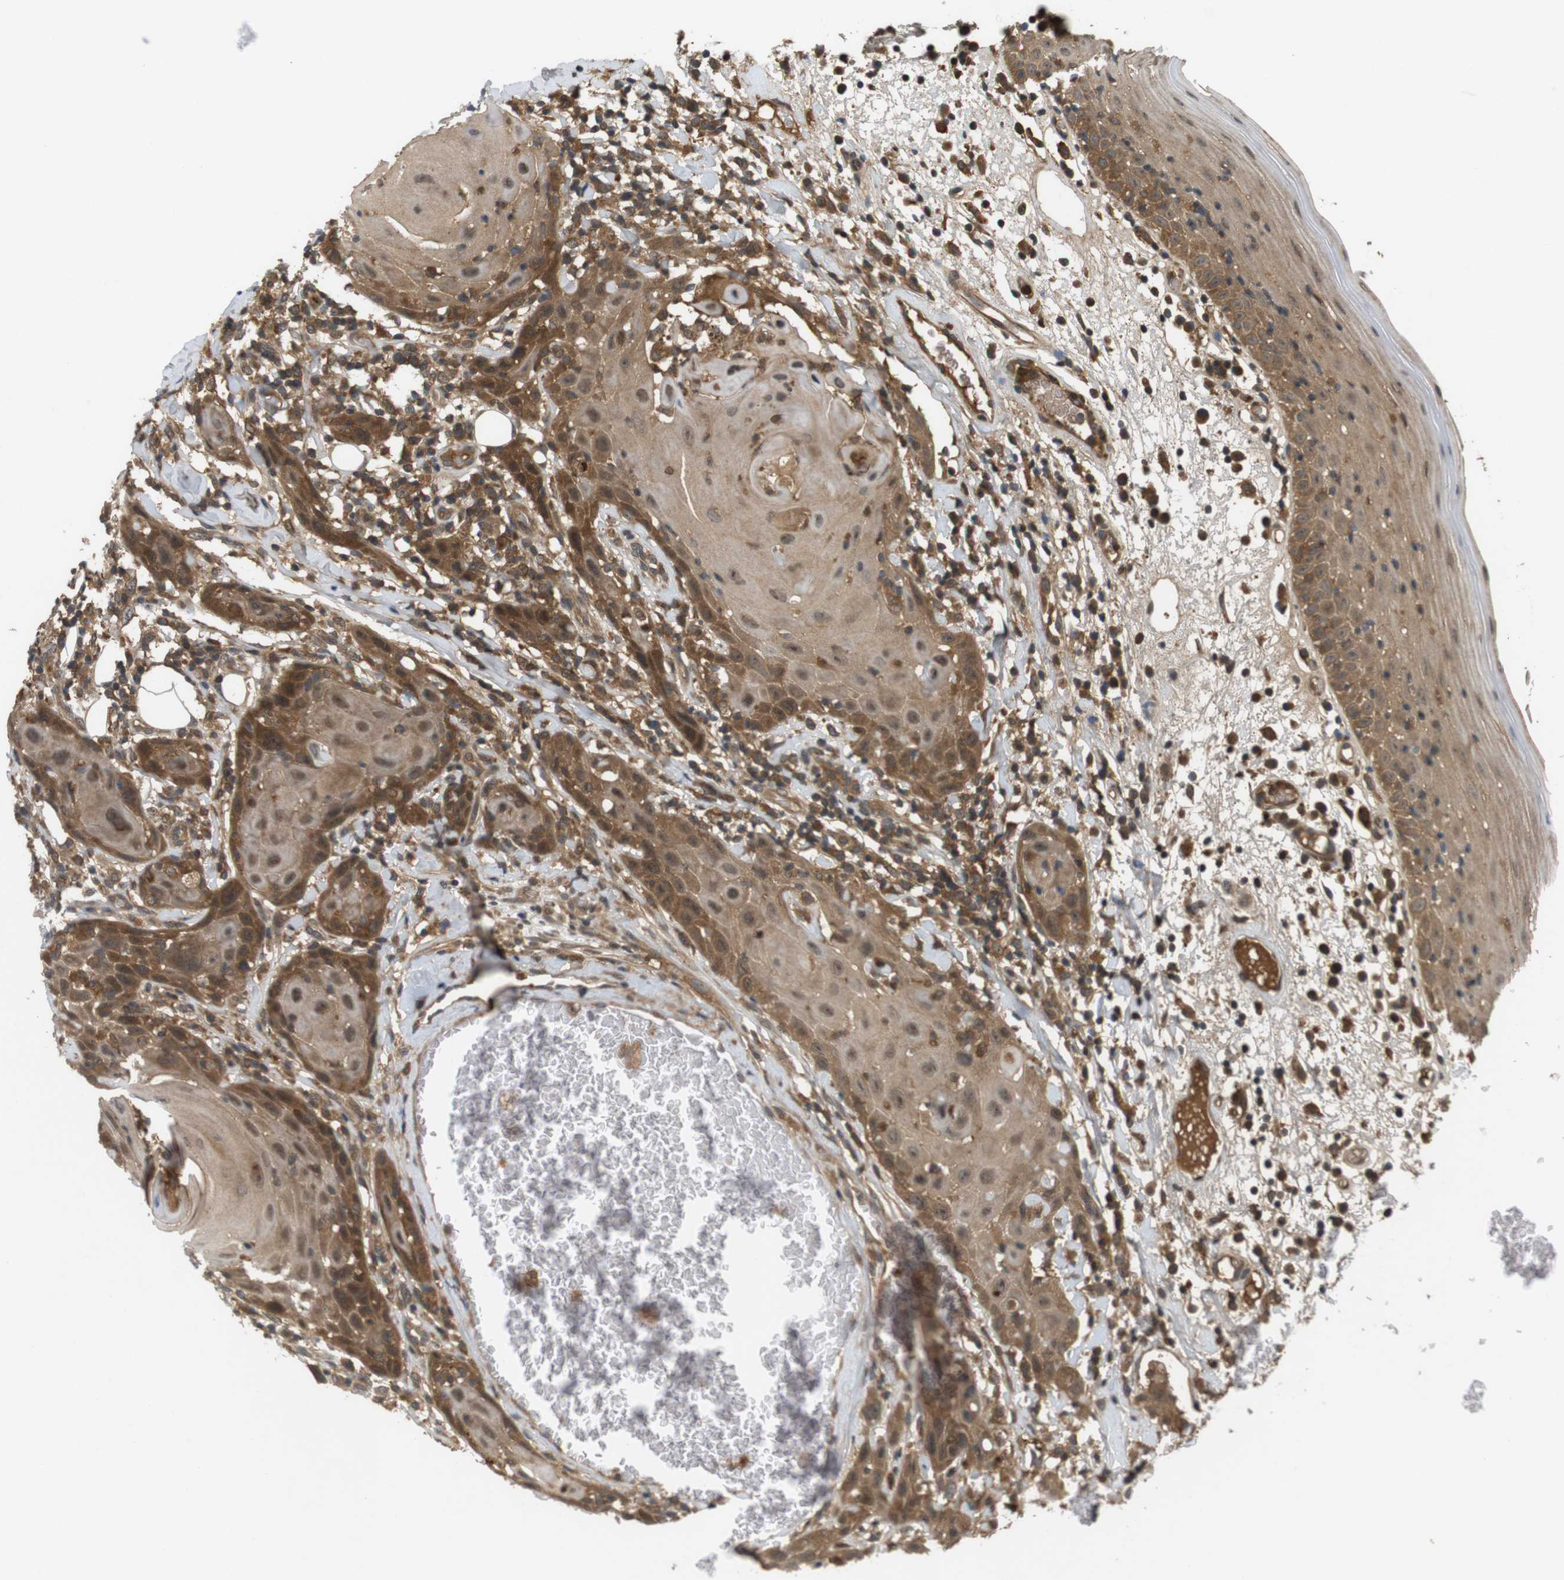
{"staining": {"intensity": "moderate", "quantity": ">75%", "location": "cytoplasmic/membranous"}, "tissue": "oral mucosa", "cell_type": "Squamous epithelial cells", "image_type": "normal", "snomed": [{"axis": "morphology", "description": "Normal tissue, NOS"}, {"axis": "morphology", "description": "Squamous cell carcinoma, NOS"}, {"axis": "topography", "description": "Skeletal muscle"}, {"axis": "topography", "description": "Oral tissue"}], "caption": "Unremarkable oral mucosa shows moderate cytoplasmic/membranous positivity in approximately >75% of squamous epithelial cells, visualized by immunohistochemistry. (Brightfield microscopy of DAB IHC at high magnification).", "gene": "NFKBIE", "patient": {"sex": "male", "age": 71}}